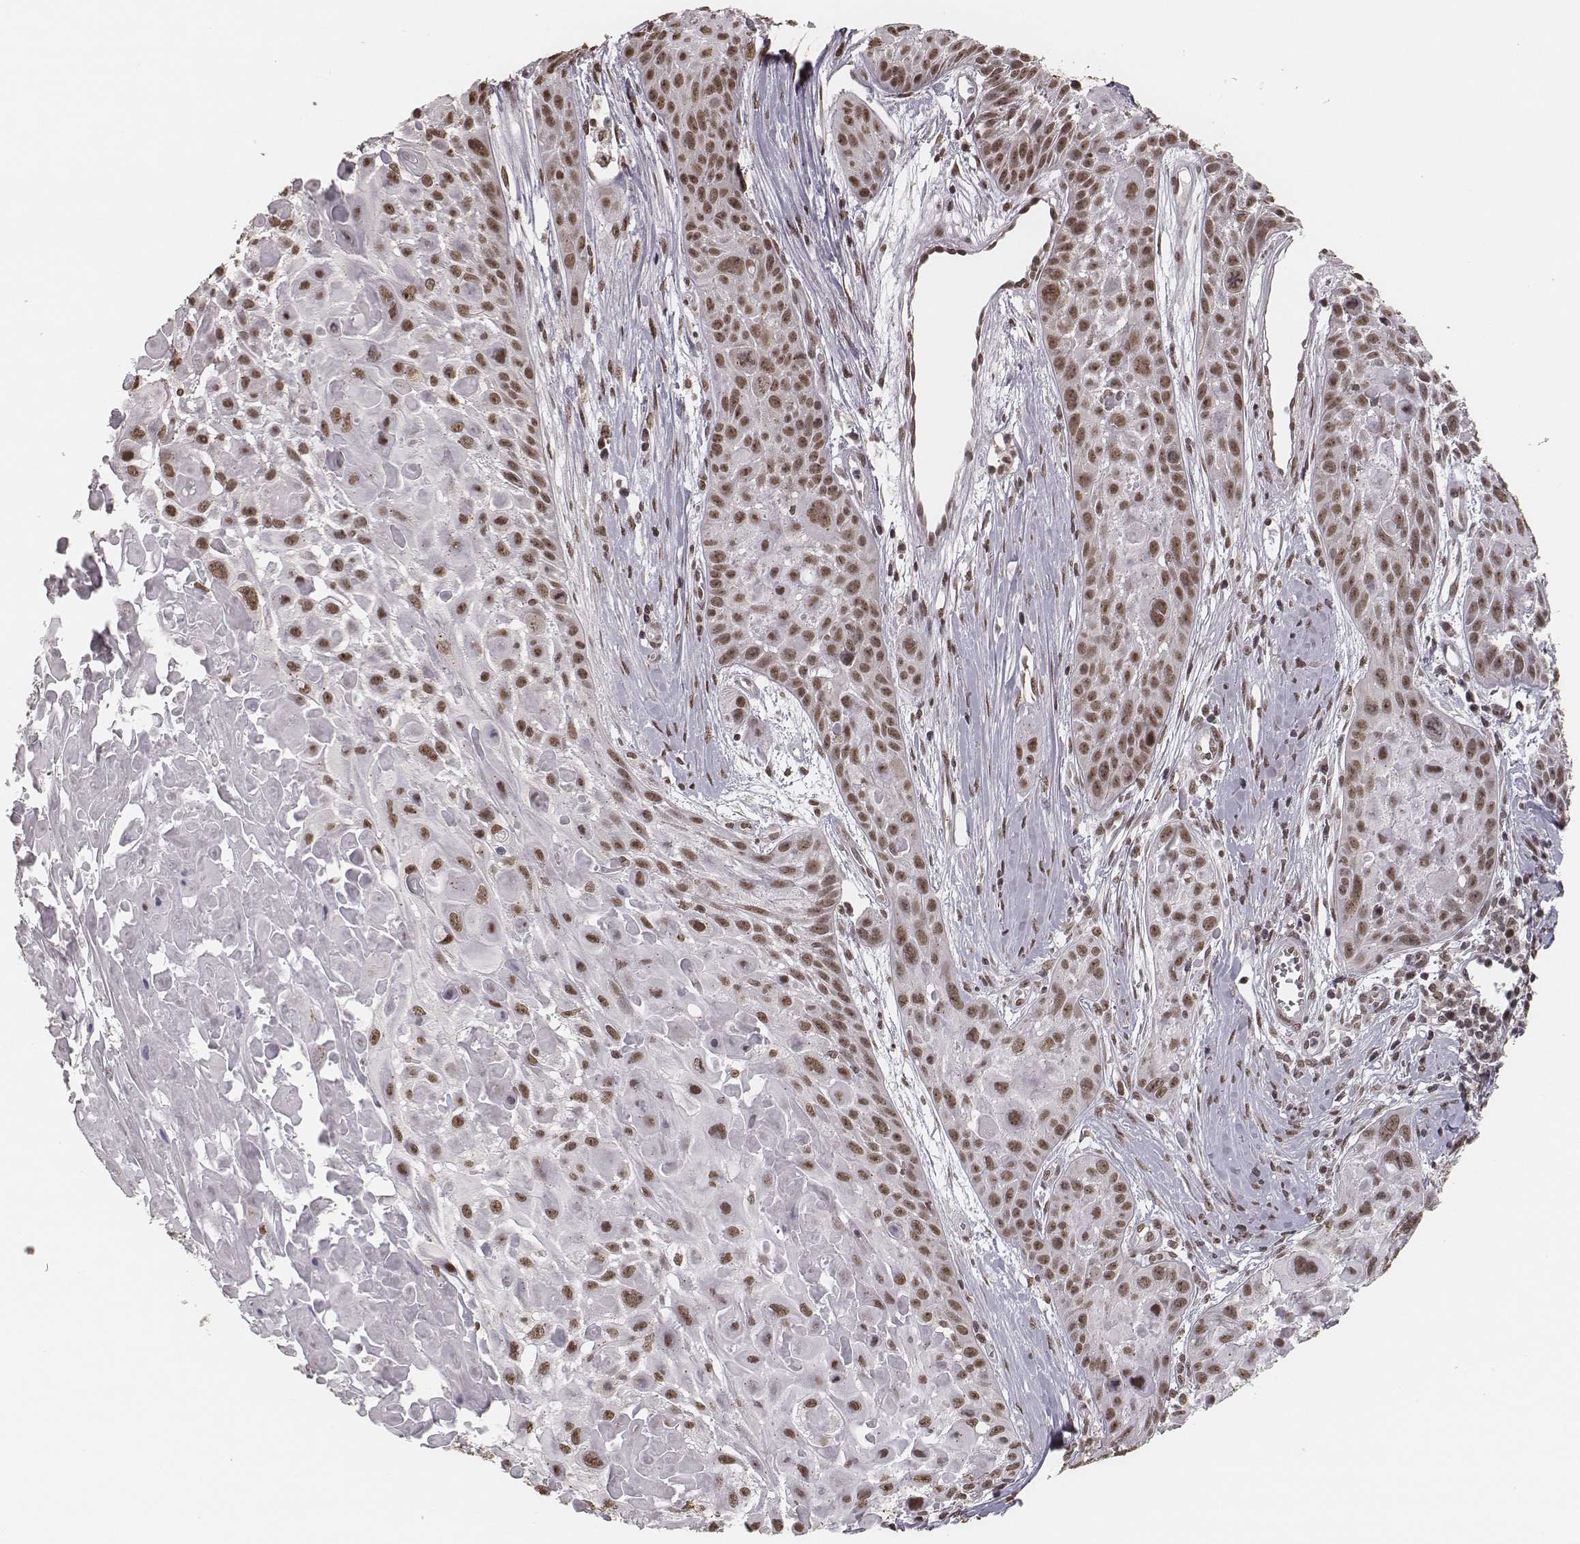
{"staining": {"intensity": "moderate", "quantity": ">75%", "location": "nuclear"}, "tissue": "skin cancer", "cell_type": "Tumor cells", "image_type": "cancer", "snomed": [{"axis": "morphology", "description": "Squamous cell carcinoma, NOS"}, {"axis": "topography", "description": "Skin"}, {"axis": "topography", "description": "Anal"}], "caption": "High-power microscopy captured an IHC image of skin squamous cell carcinoma, revealing moderate nuclear staining in approximately >75% of tumor cells.", "gene": "HMGA2", "patient": {"sex": "female", "age": 75}}